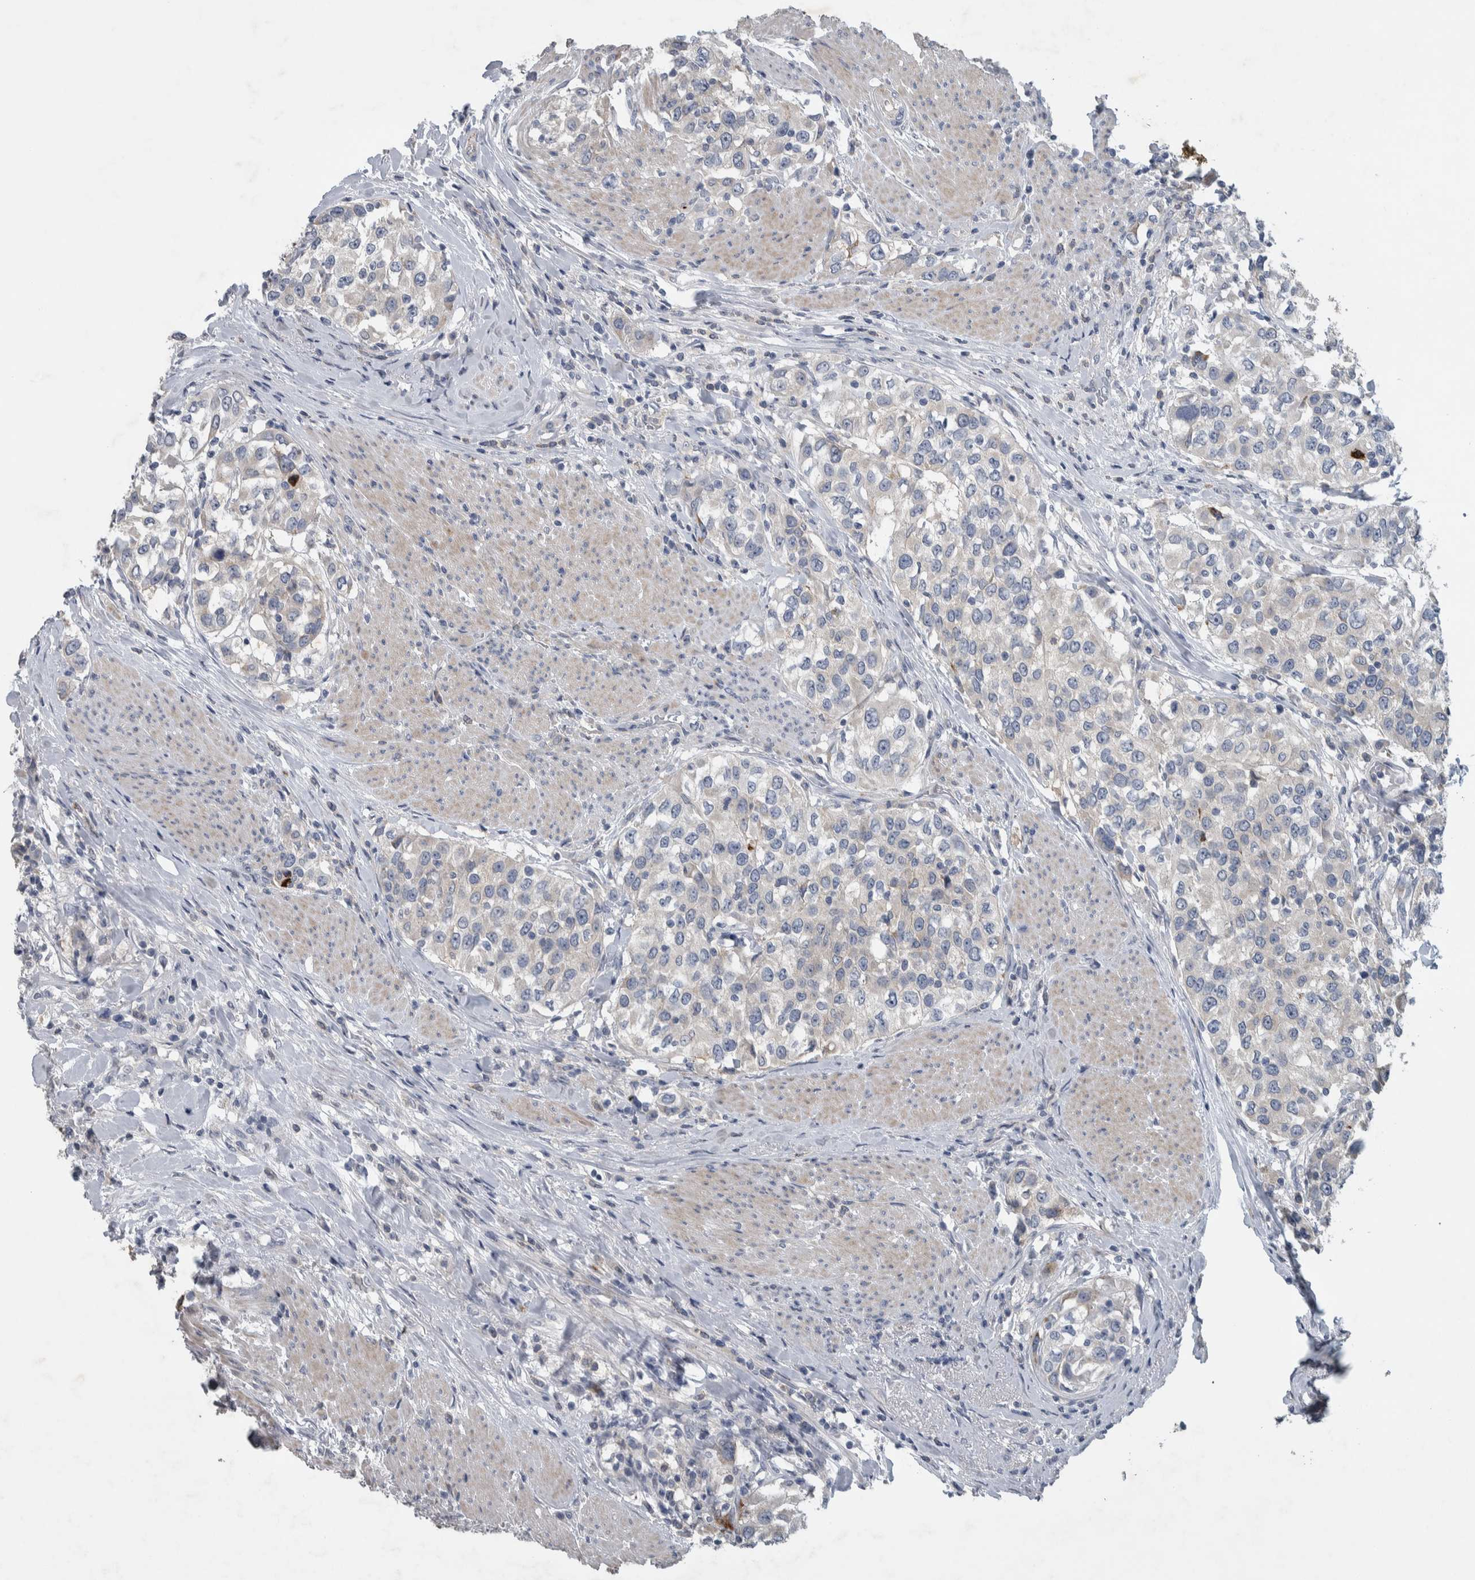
{"staining": {"intensity": "moderate", "quantity": "<25%", "location": "cytoplasmic/membranous"}, "tissue": "urothelial cancer", "cell_type": "Tumor cells", "image_type": "cancer", "snomed": [{"axis": "morphology", "description": "Urothelial carcinoma, High grade"}, {"axis": "topography", "description": "Urinary bladder"}], "caption": "Immunohistochemical staining of human urothelial cancer demonstrates moderate cytoplasmic/membranous protein positivity in approximately <25% of tumor cells.", "gene": "NT5C2", "patient": {"sex": "female", "age": 80}}